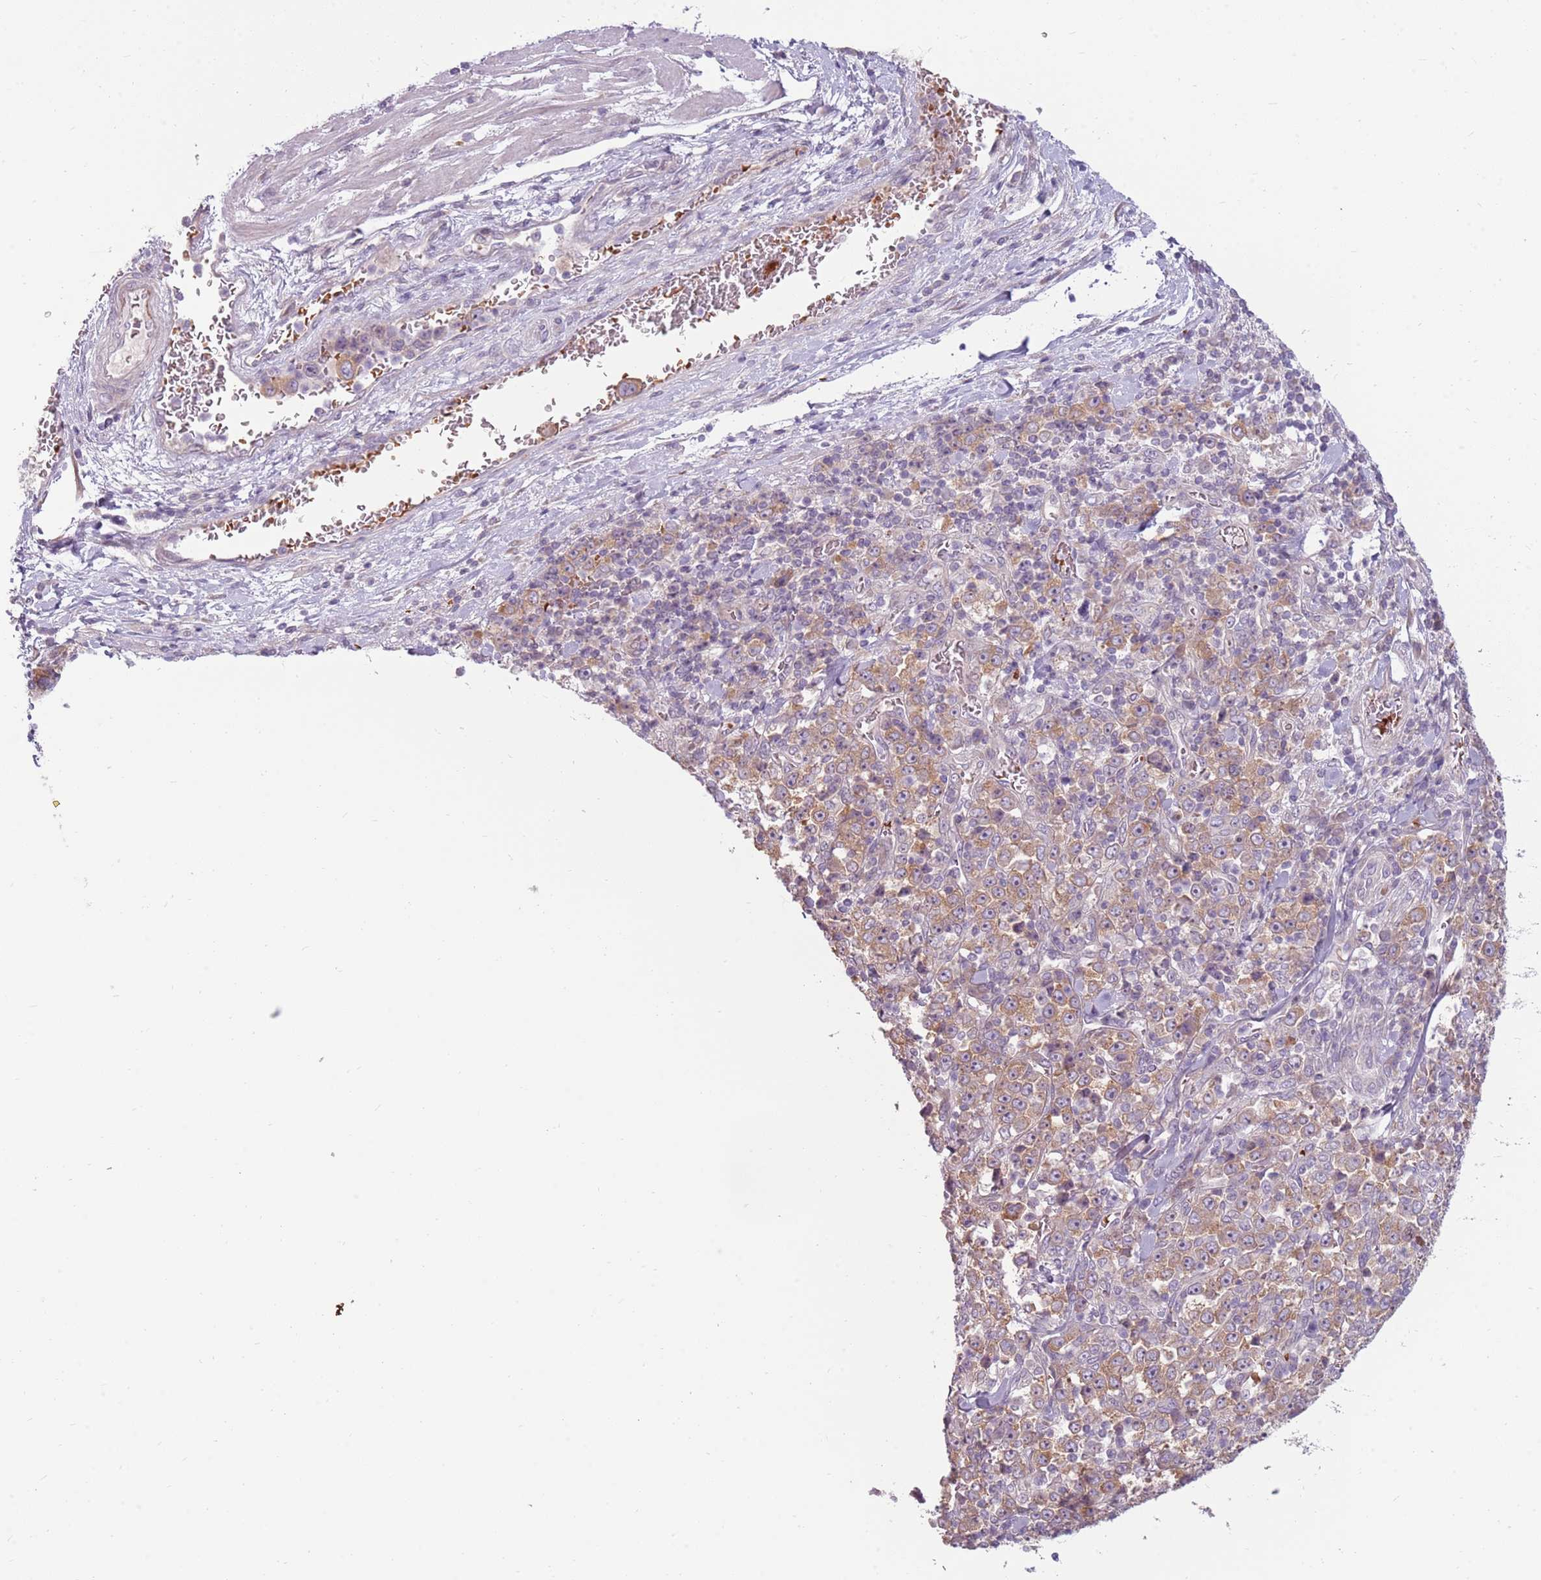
{"staining": {"intensity": "weak", "quantity": ">75%", "location": "cytoplasmic/membranous"}, "tissue": "stomach cancer", "cell_type": "Tumor cells", "image_type": "cancer", "snomed": [{"axis": "morphology", "description": "Normal tissue, NOS"}, {"axis": "morphology", "description": "Adenocarcinoma, NOS"}, {"axis": "topography", "description": "Stomach, upper"}, {"axis": "topography", "description": "Stomach"}], "caption": "Tumor cells show weak cytoplasmic/membranous staining in about >75% of cells in stomach adenocarcinoma. Nuclei are stained in blue.", "gene": "HSPA14", "patient": {"sex": "male", "age": 59}}